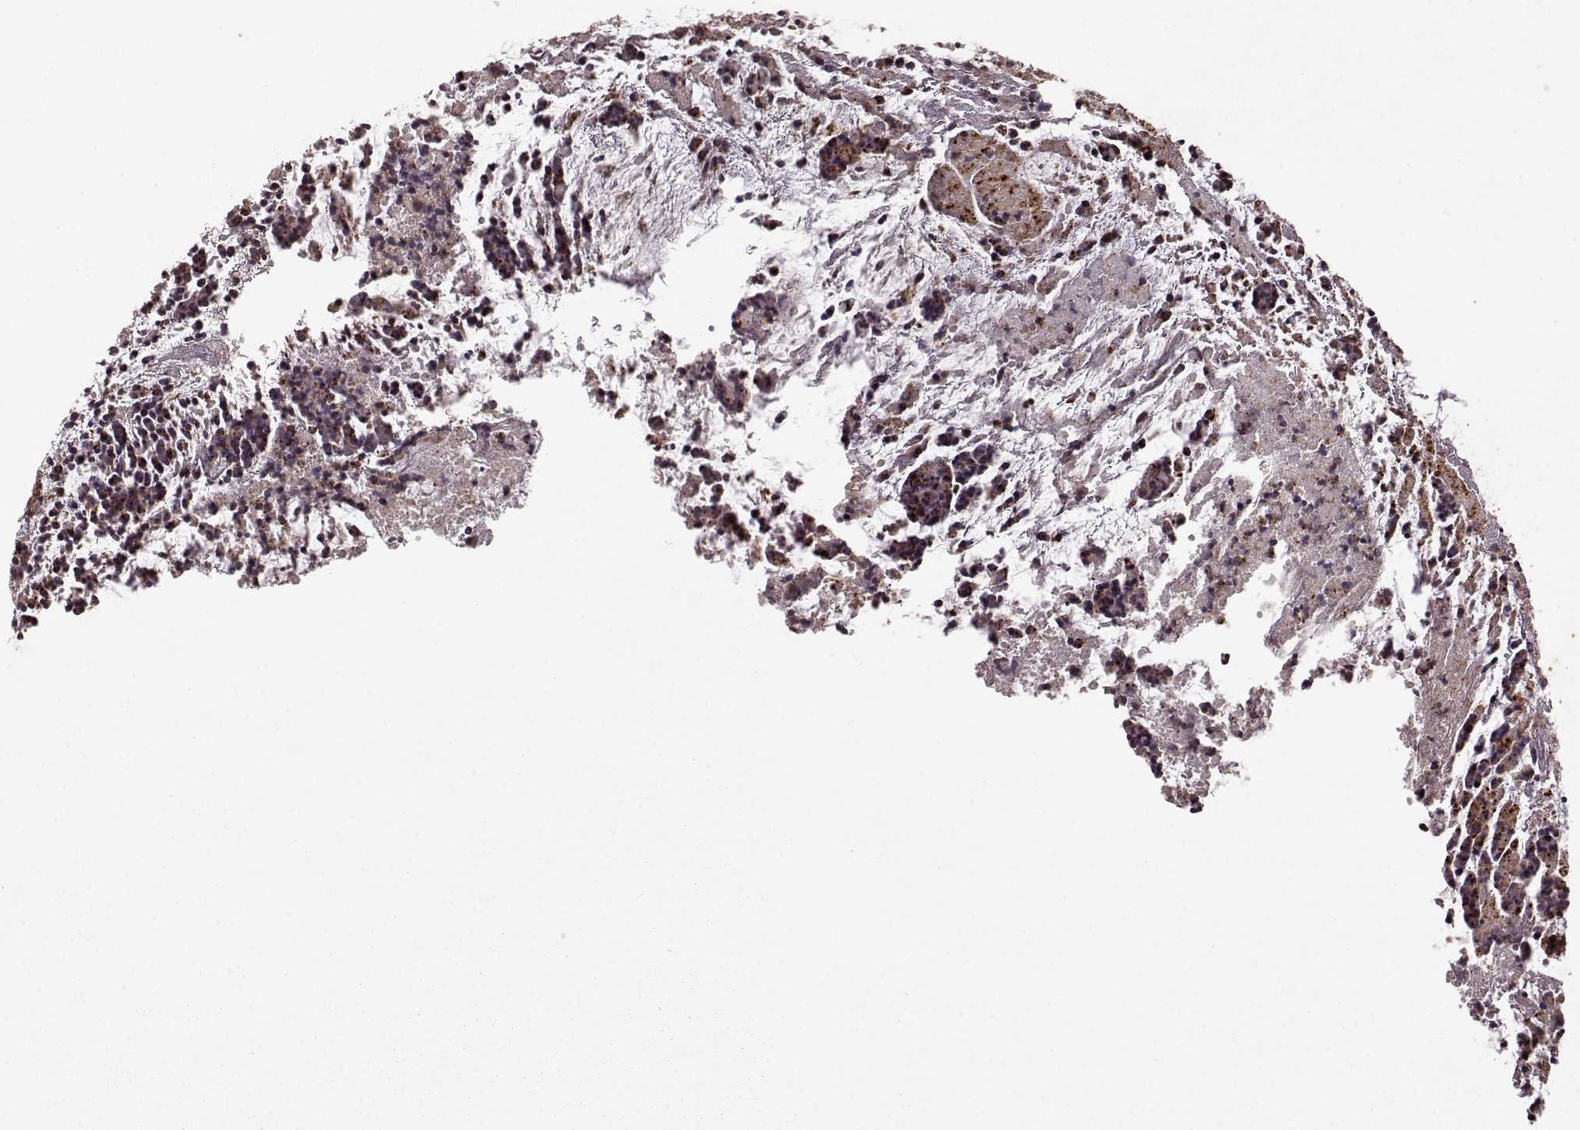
{"staining": {"intensity": "strong", "quantity": ">75%", "location": "cytoplasmic/membranous"}, "tissue": "colorectal cancer", "cell_type": "Tumor cells", "image_type": "cancer", "snomed": [{"axis": "morphology", "description": "Adenocarcinoma, NOS"}, {"axis": "topography", "description": "Colon"}], "caption": "This micrograph exhibits immunohistochemistry staining of human adenocarcinoma (colorectal), with high strong cytoplasmic/membranous staining in about >75% of tumor cells.", "gene": "FXN", "patient": {"sex": "female", "age": 78}}